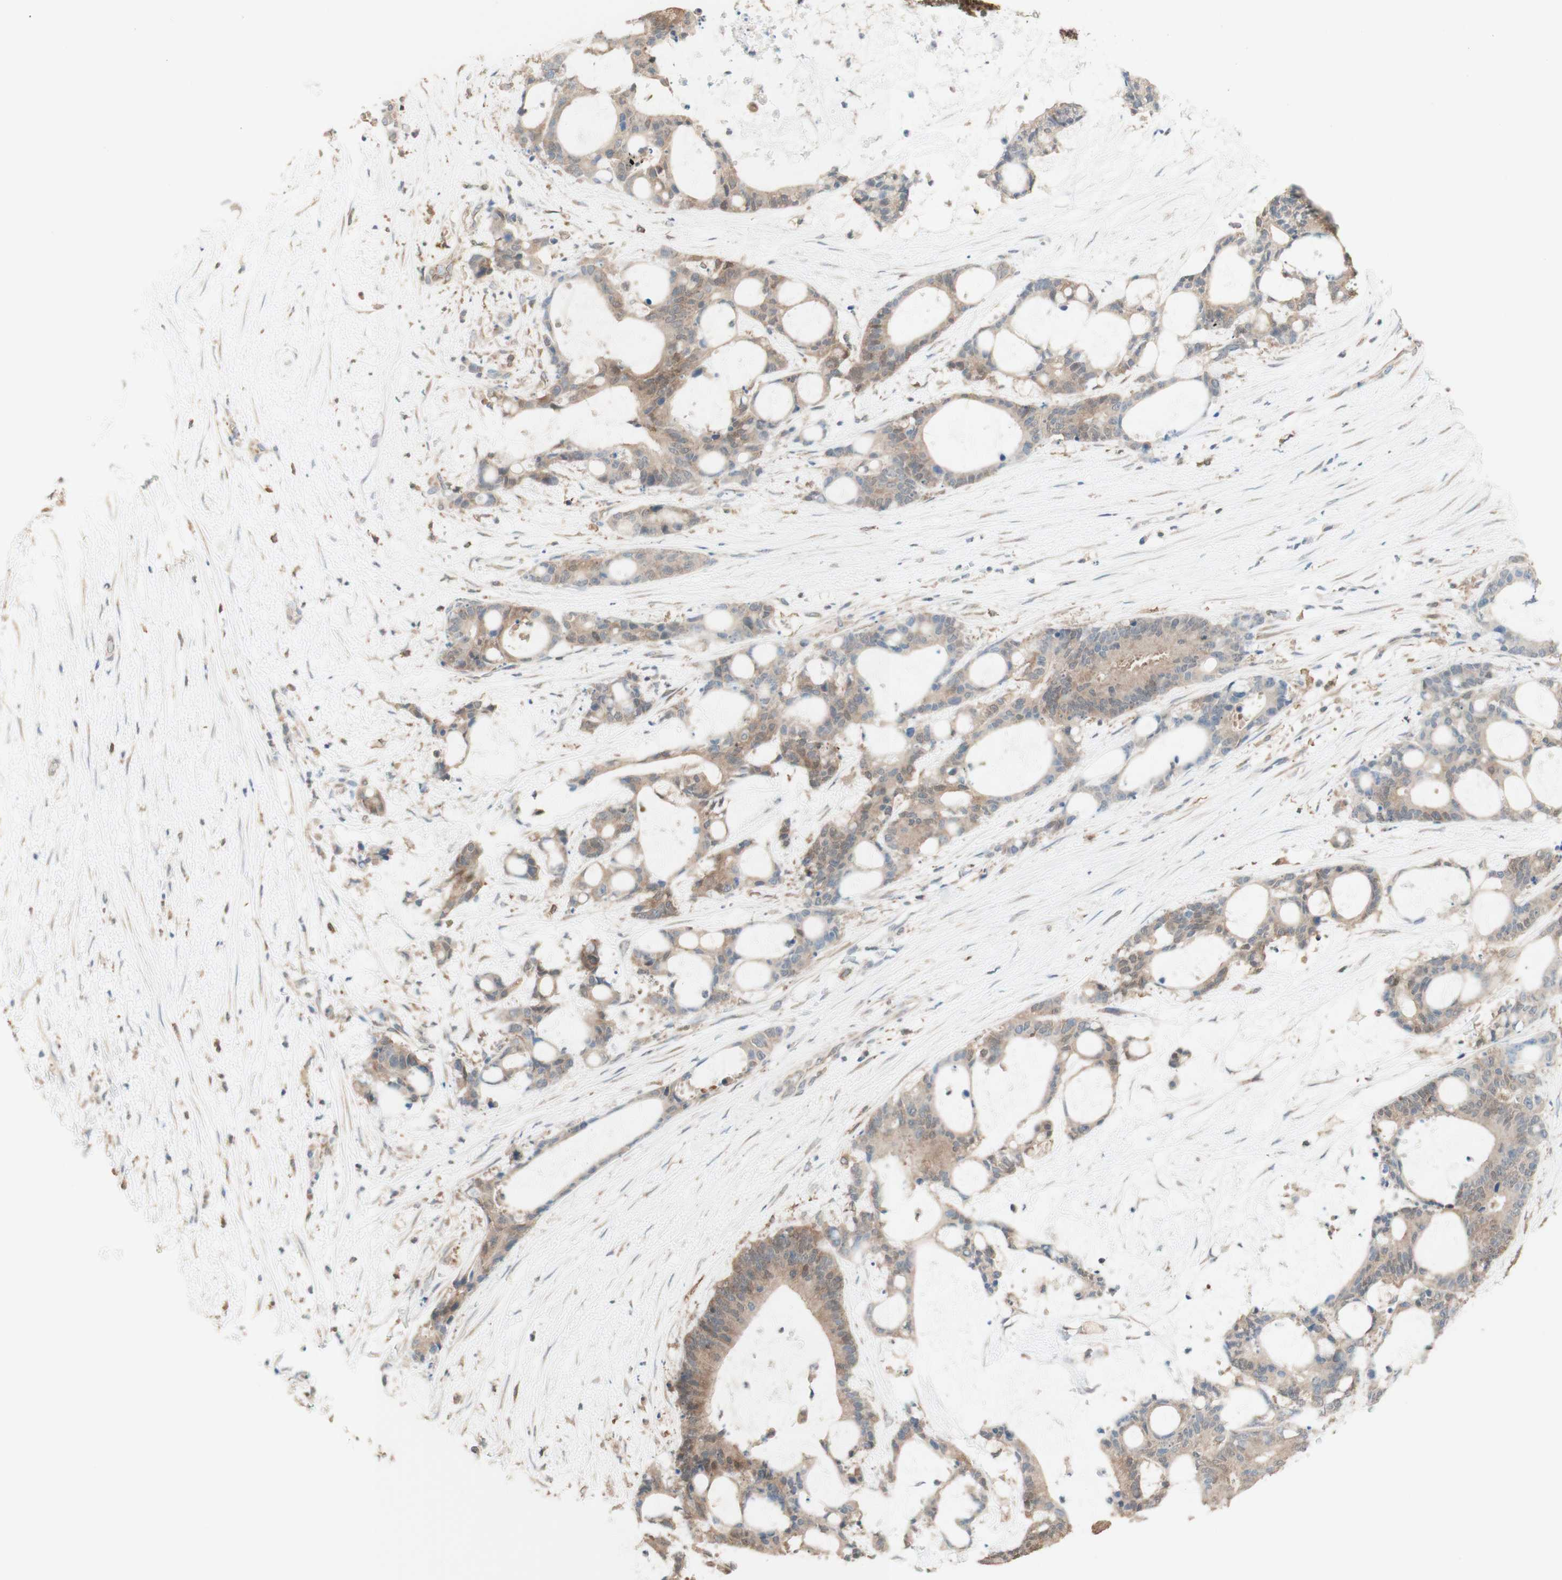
{"staining": {"intensity": "weak", "quantity": ">75%", "location": "cytoplasmic/membranous"}, "tissue": "liver cancer", "cell_type": "Tumor cells", "image_type": "cancer", "snomed": [{"axis": "morphology", "description": "Cholangiocarcinoma"}, {"axis": "topography", "description": "Liver"}], "caption": "The image reveals immunohistochemical staining of liver cancer (cholangiocarcinoma). There is weak cytoplasmic/membranous positivity is present in approximately >75% of tumor cells.", "gene": "COMT", "patient": {"sex": "female", "age": 73}}